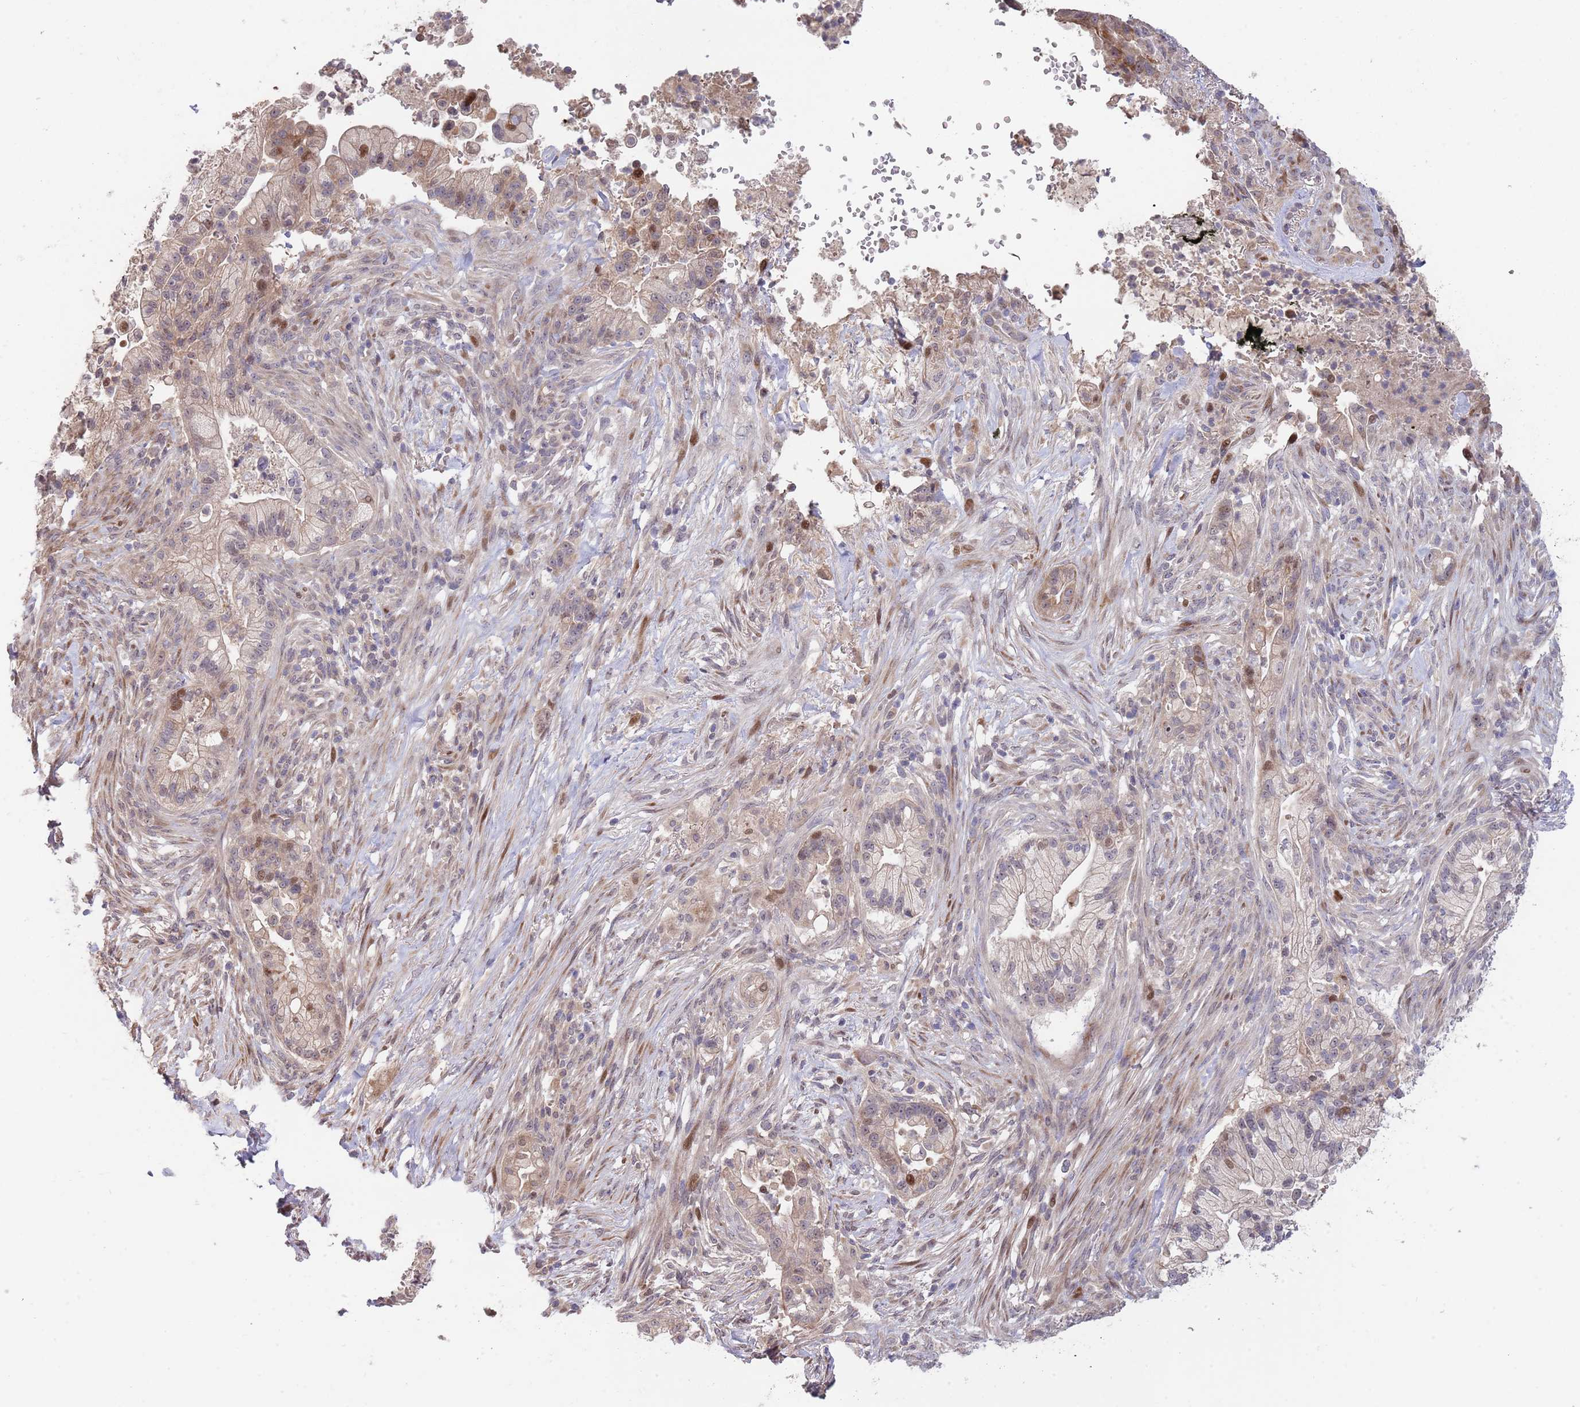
{"staining": {"intensity": "moderate", "quantity": "<25%", "location": "nuclear"}, "tissue": "pancreatic cancer", "cell_type": "Tumor cells", "image_type": "cancer", "snomed": [{"axis": "morphology", "description": "Adenocarcinoma, NOS"}, {"axis": "topography", "description": "Pancreas"}], "caption": "Tumor cells display low levels of moderate nuclear expression in approximately <25% of cells in pancreatic cancer (adenocarcinoma). The protein of interest is shown in brown color, while the nuclei are stained blue.", "gene": "SYNDIG1L", "patient": {"sex": "male", "age": 44}}